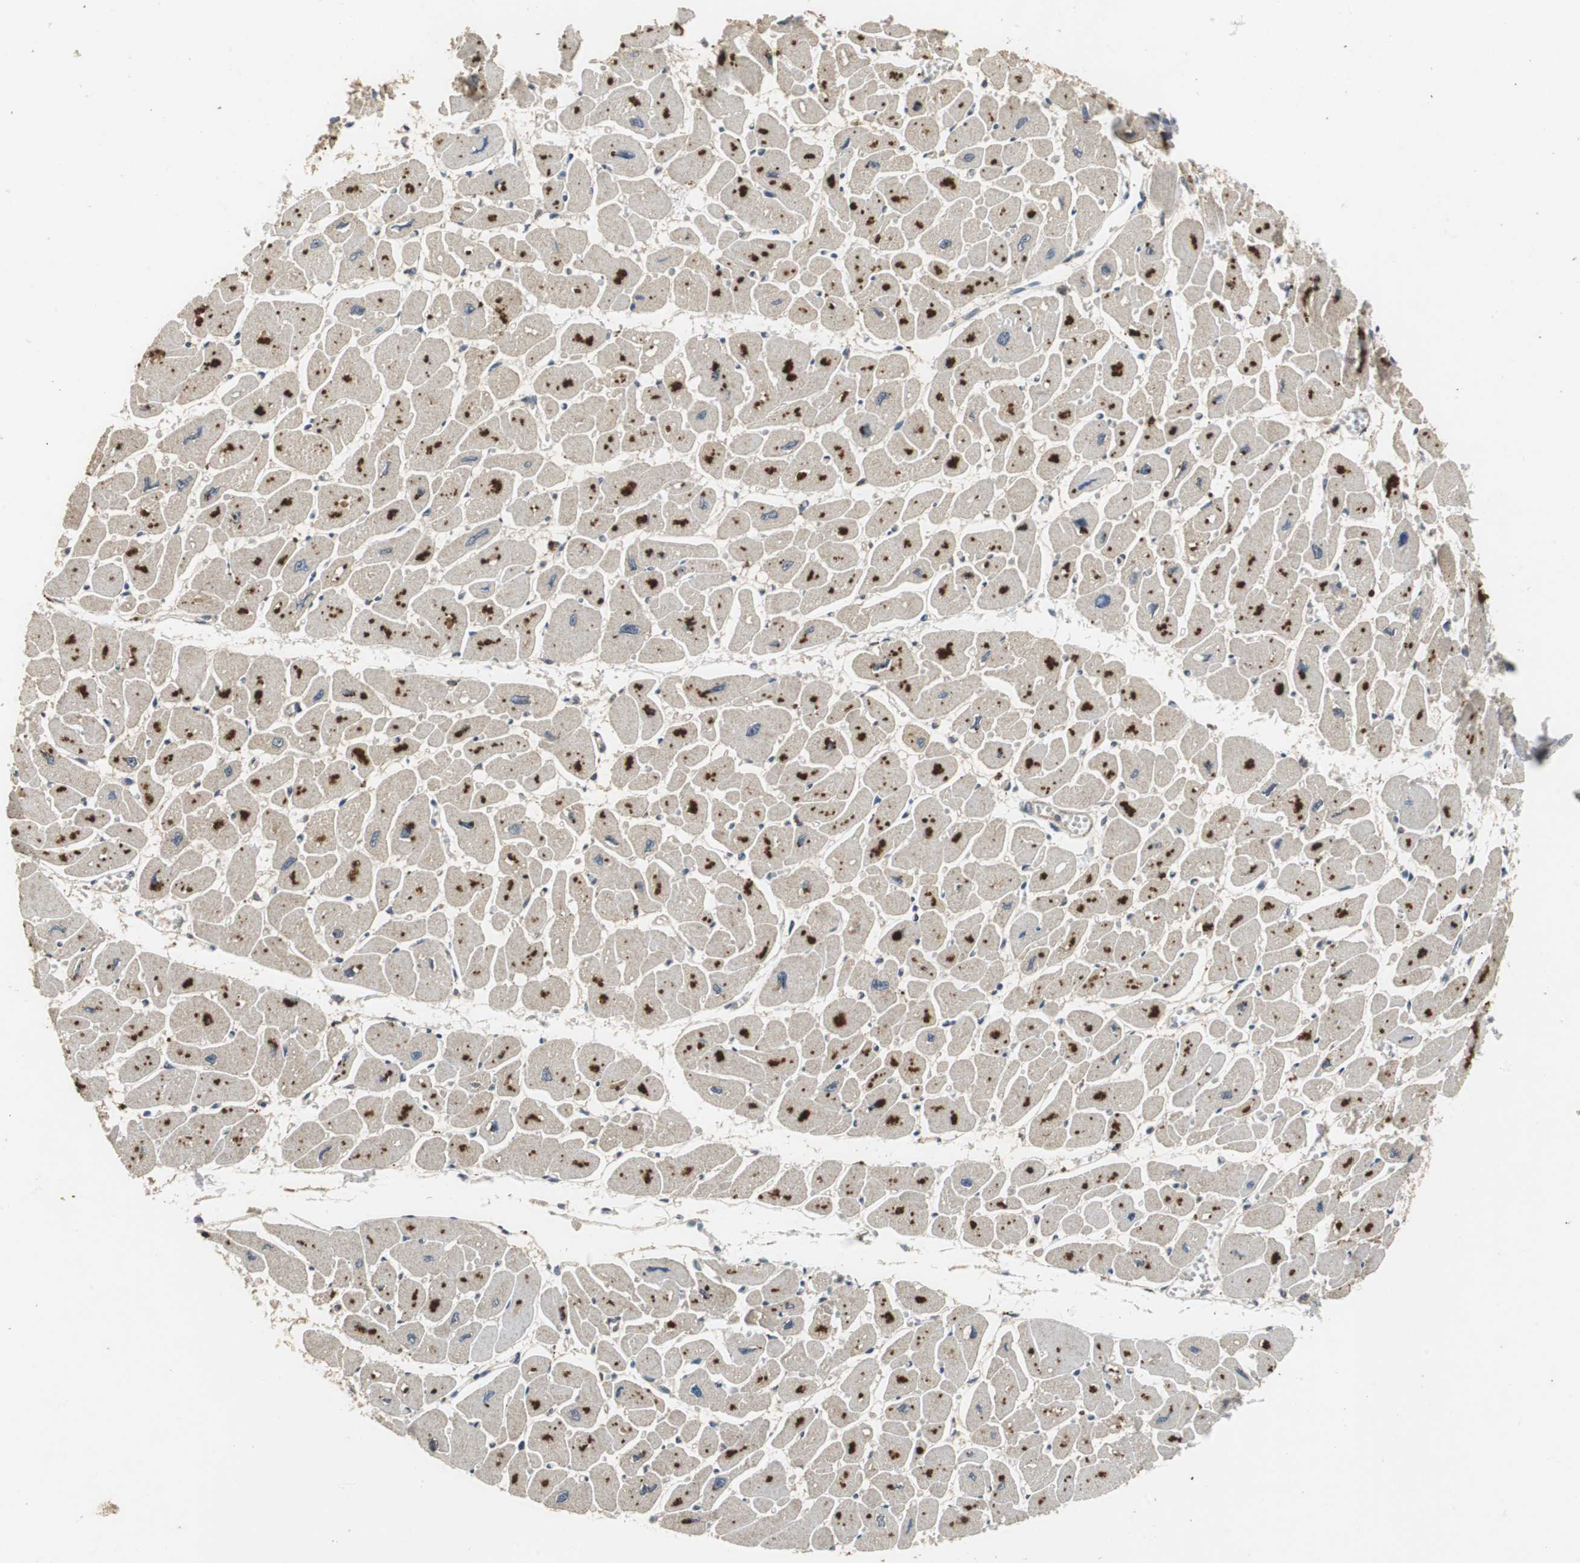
{"staining": {"intensity": "strong", "quantity": "25%-75%", "location": "cytoplasmic/membranous"}, "tissue": "heart muscle", "cell_type": "Cardiomyocytes", "image_type": "normal", "snomed": [{"axis": "morphology", "description": "Normal tissue, NOS"}, {"axis": "topography", "description": "Heart"}], "caption": "Immunohistochemistry (IHC) histopathology image of normal human heart muscle stained for a protein (brown), which demonstrates high levels of strong cytoplasmic/membranous expression in about 25%-75% of cardiomyocytes.", "gene": "VBP1", "patient": {"sex": "female", "age": 54}}